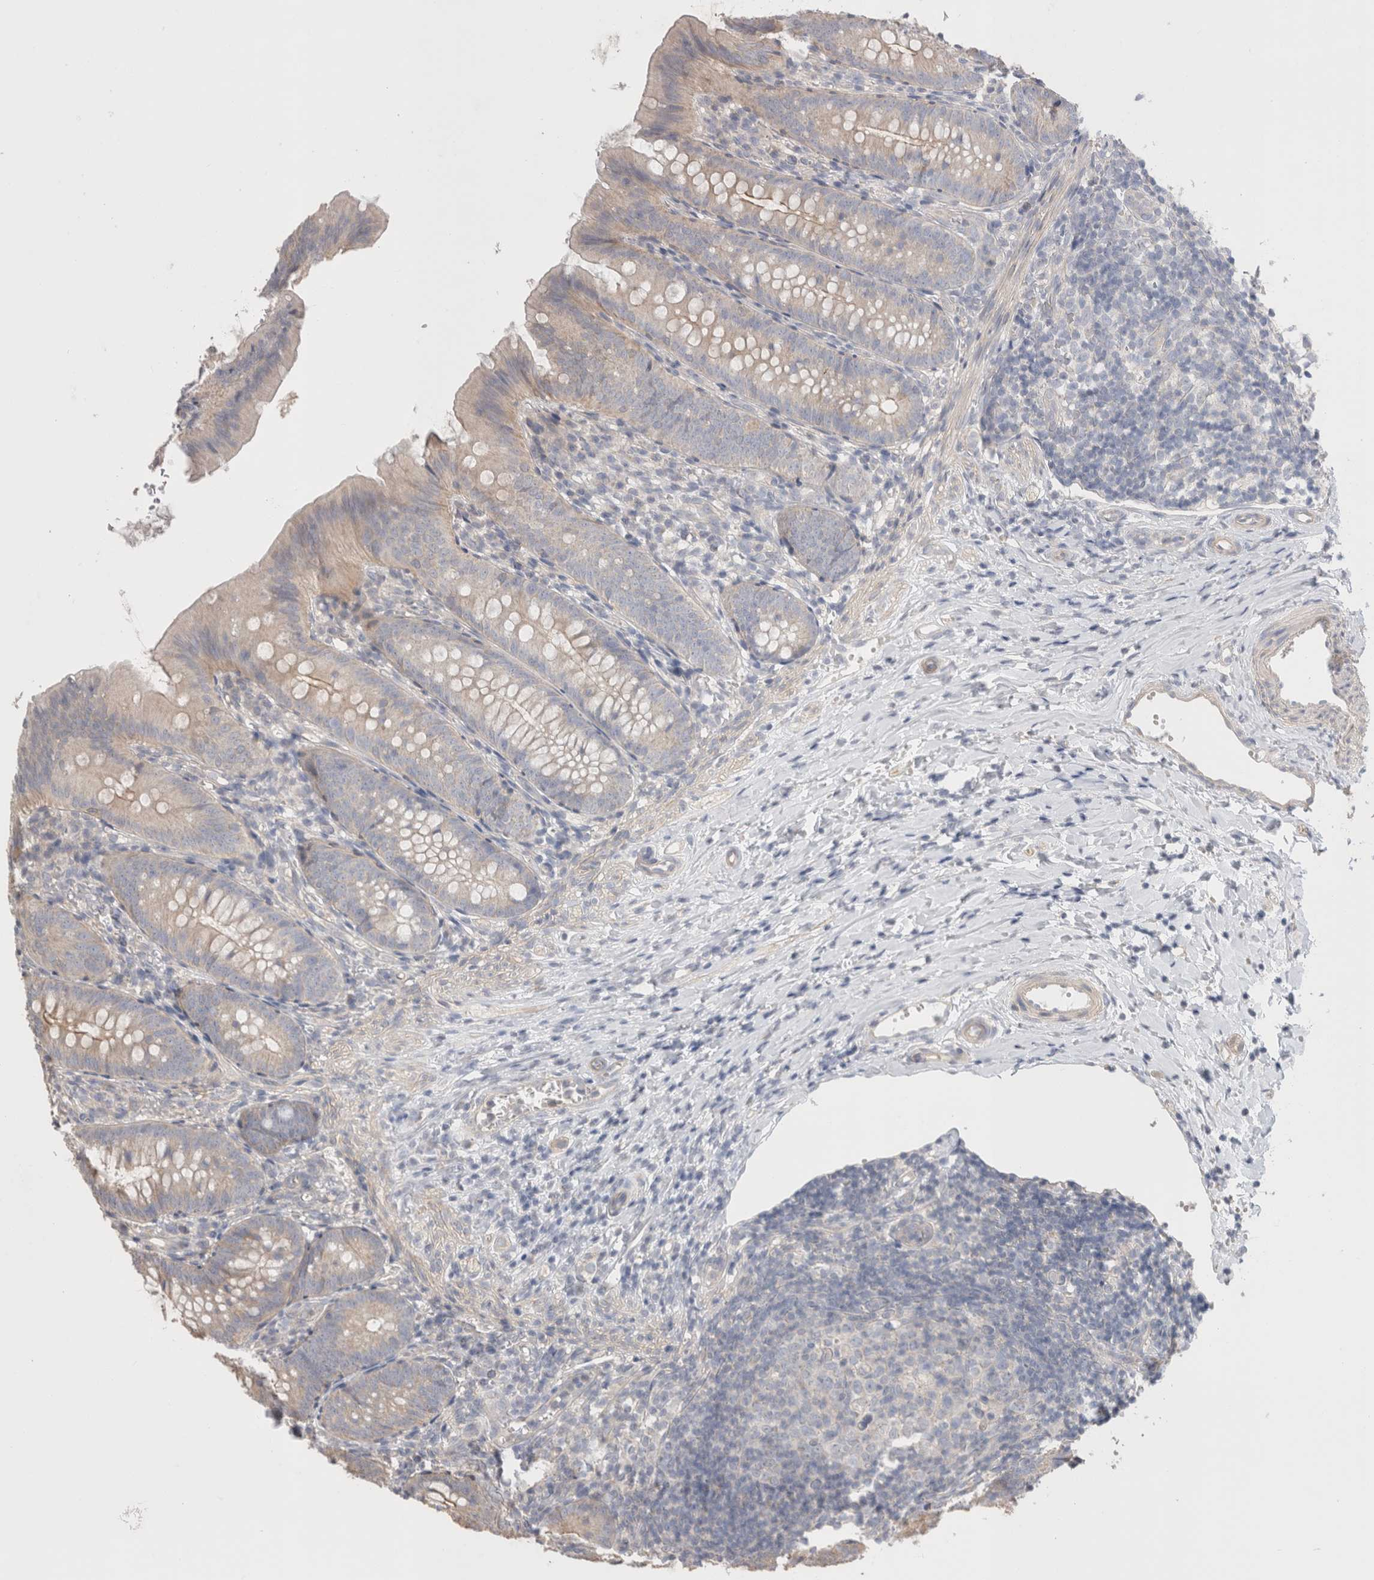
{"staining": {"intensity": "moderate", "quantity": "<25%", "location": "cytoplasmic/membranous"}, "tissue": "appendix", "cell_type": "Glandular cells", "image_type": "normal", "snomed": [{"axis": "morphology", "description": "Normal tissue, NOS"}, {"axis": "topography", "description": "Appendix"}], "caption": "Immunohistochemistry (DAB (3,3'-diaminobenzidine)) staining of unremarkable appendix exhibits moderate cytoplasmic/membranous protein staining in approximately <25% of glandular cells. (IHC, brightfield microscopy, high magnification).", "gene": "DMD", "patient": {"sex": "male", "age": 1}}